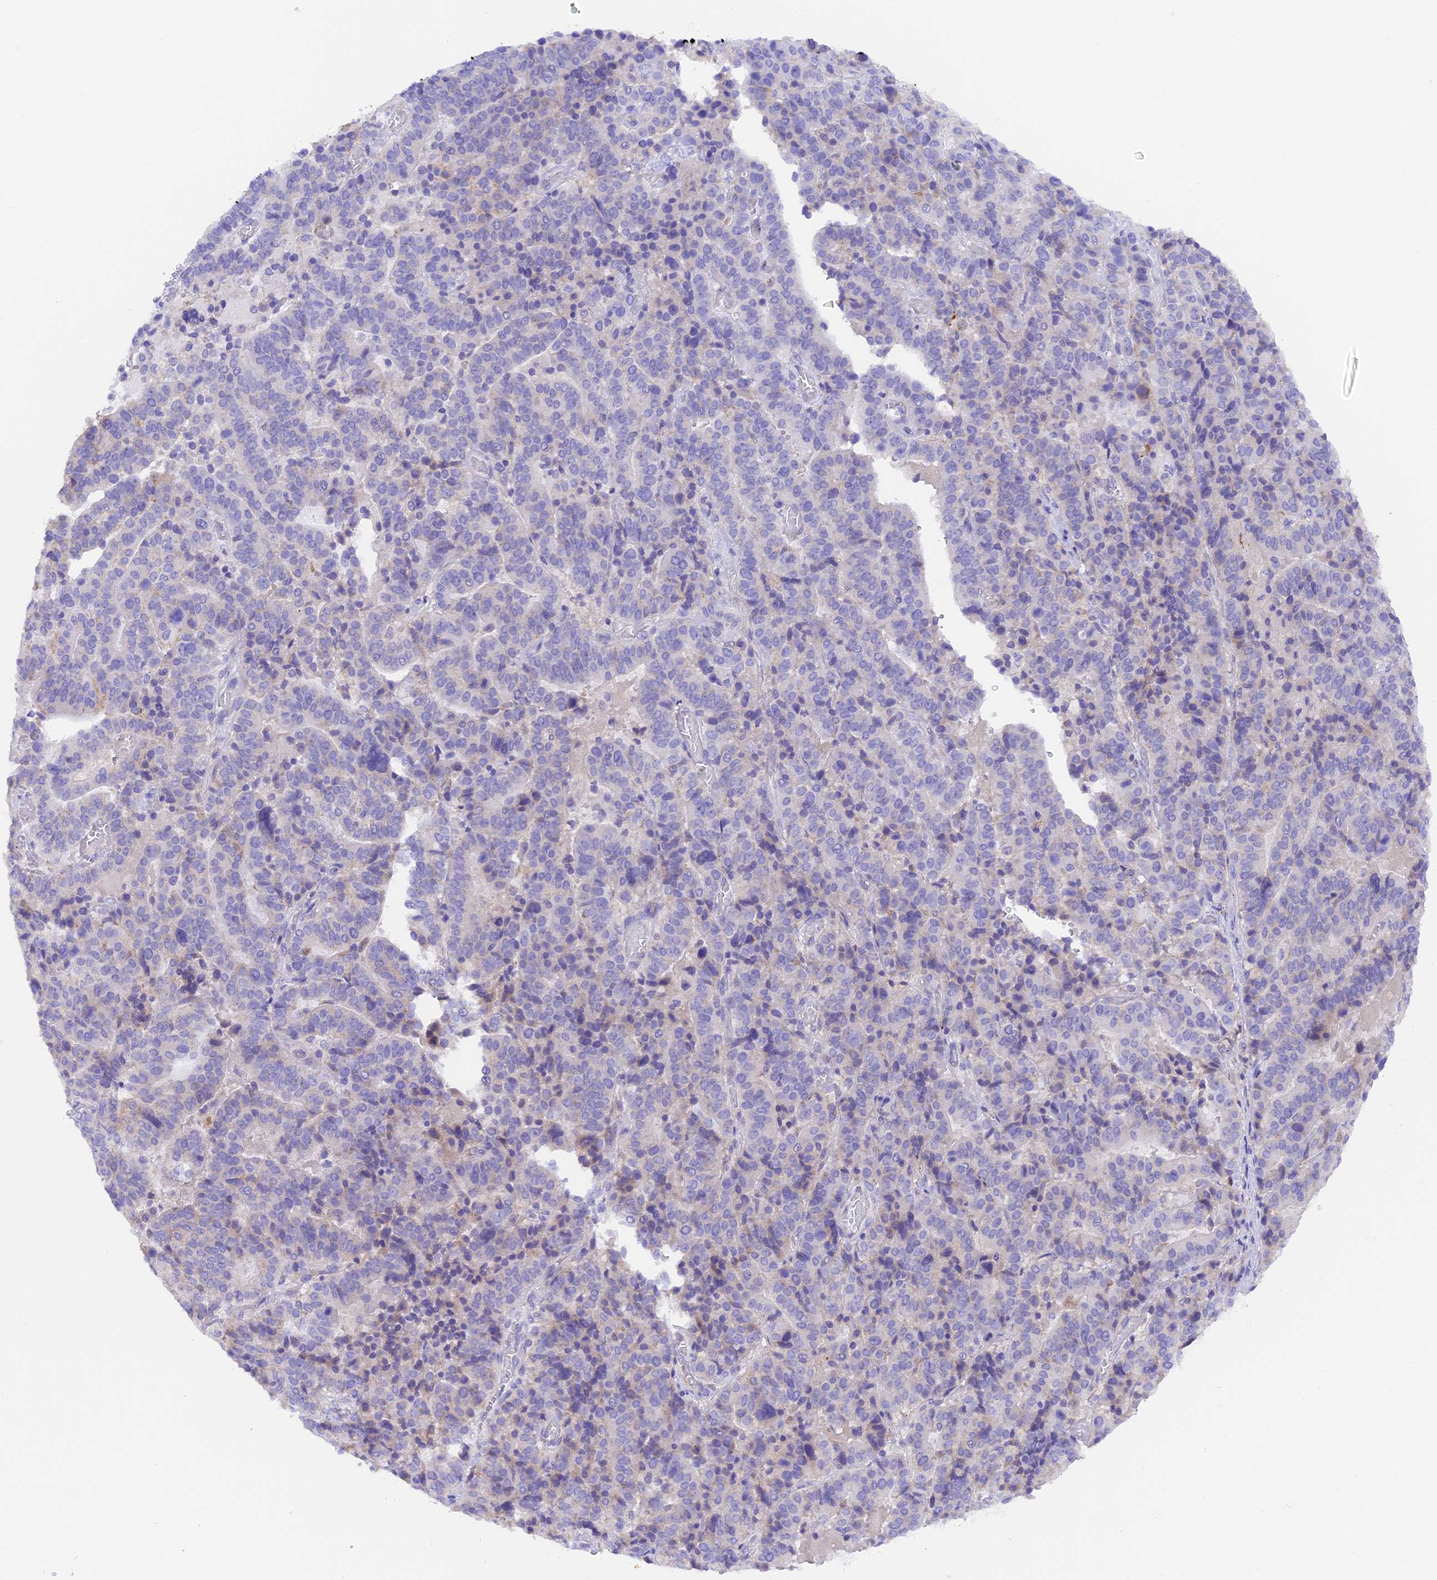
{"staining": {"intensity": "negative", "quantity": "none", "location": "none"}, "tissue": "stomach cancer", "cell_type": "Tumor cells", "image_type": "cancer", "snomed": [{"axis": "morphology", "description": "Adenocarcinoma, NOS"}, {"axis": "topography", "description": "Stomach"}], "caption": "This is an immunohistochemistry photomicrograph of human adenocarcinoma (stomach). There is no positivity in tumor cells.", "gene": "COL6A5", "patient": {"sex": "male", "age": 48}}